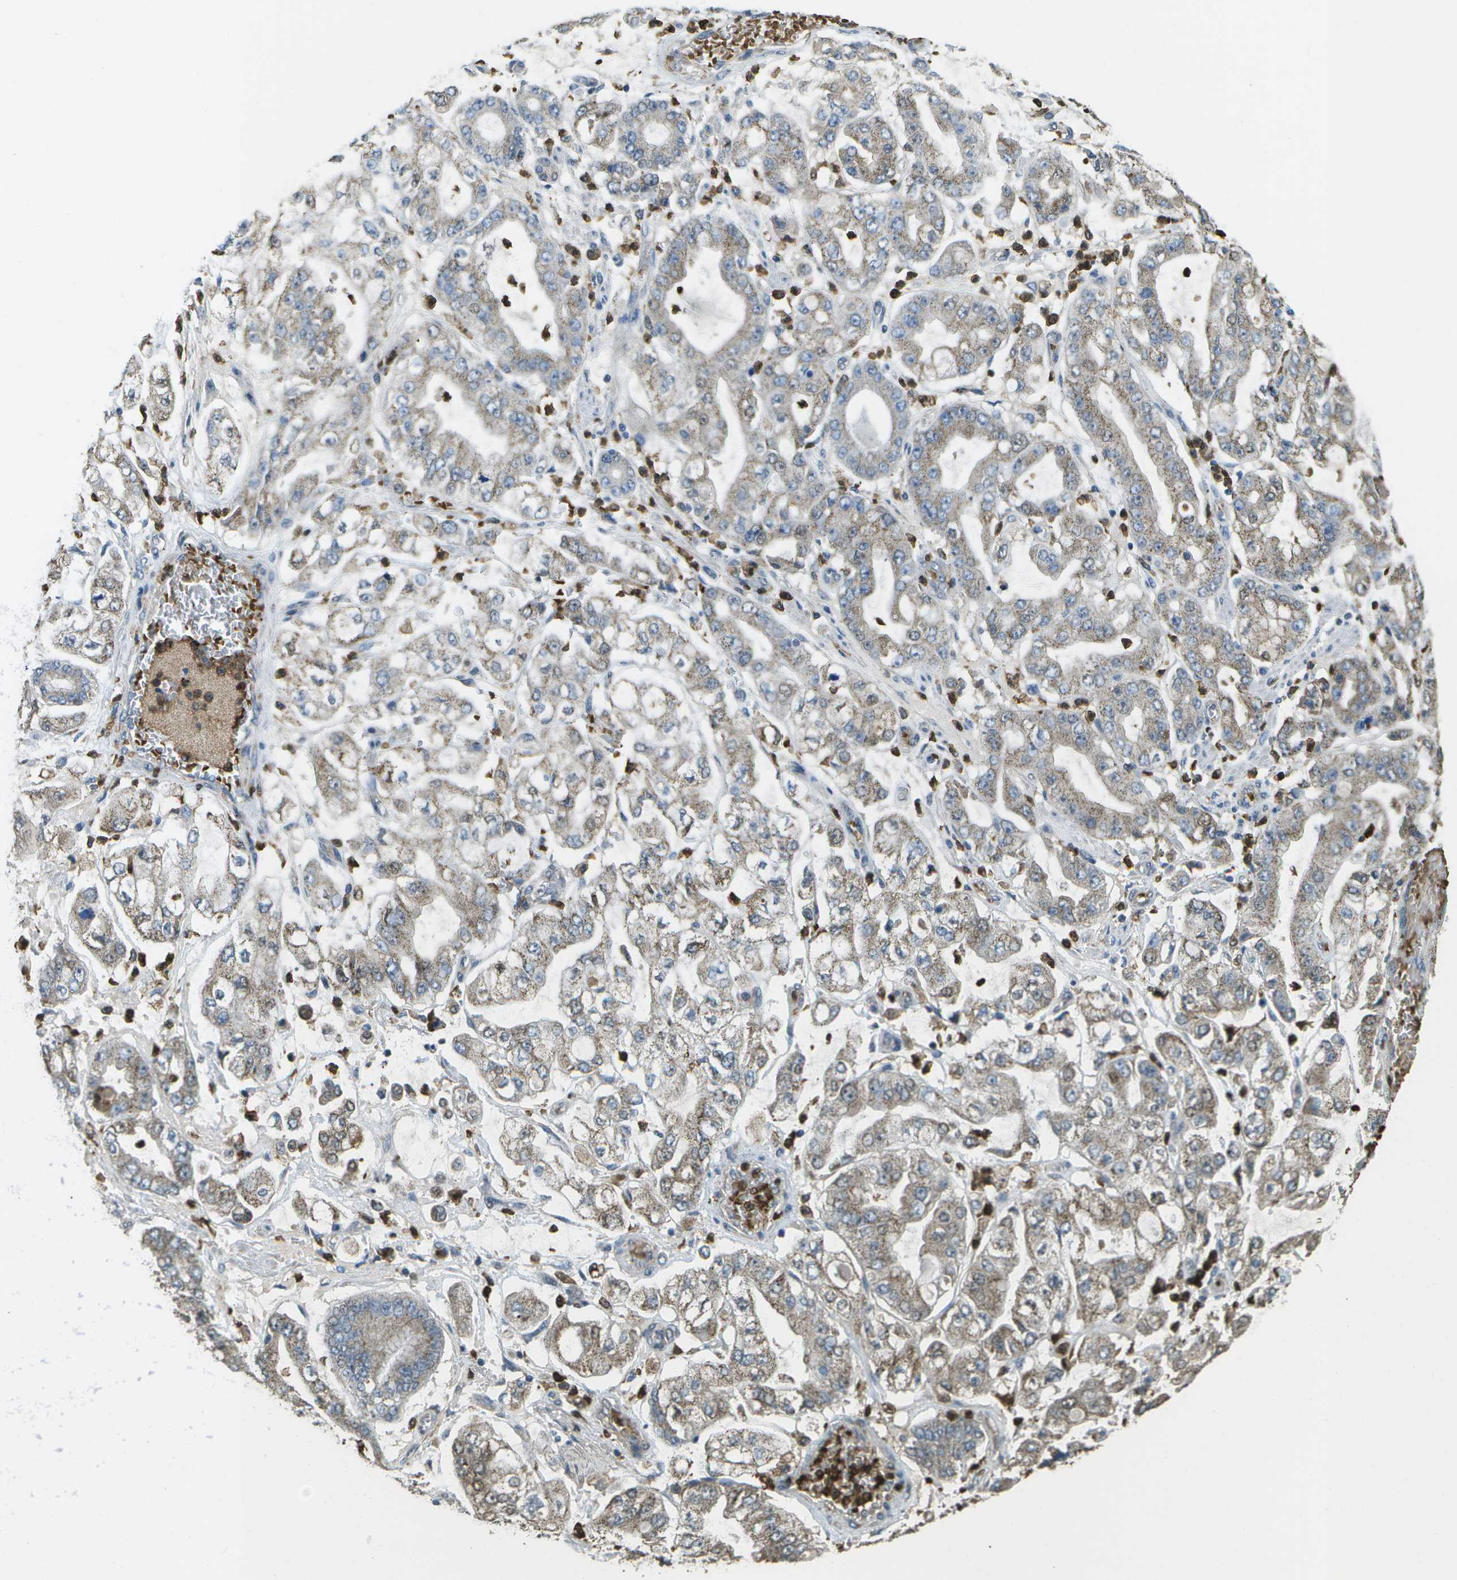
{"staining": {"intensity": "weak", "quantity": ">75%", "location": "cytoplasmic/membranous"}, "tissue": "stomach cancer", "cell_type": "Tumor cells", "image_type": "cancer", "snomed": [{"axis": "morphology", "description": "Adenocarcinoma, NOS"}, {"axis": "topography", "description": "Stomach"}], "caption": "An immunohistochemistry (IHC) image of neoplastic tissue is shown. Protein staining in brown labels weak cytoplasmic/membranous positivity in stomach cancer (adenocarcinoma) within tumor cells.", "gene": "CACHD1", "patient": {"sex": "male", "age": 76}}